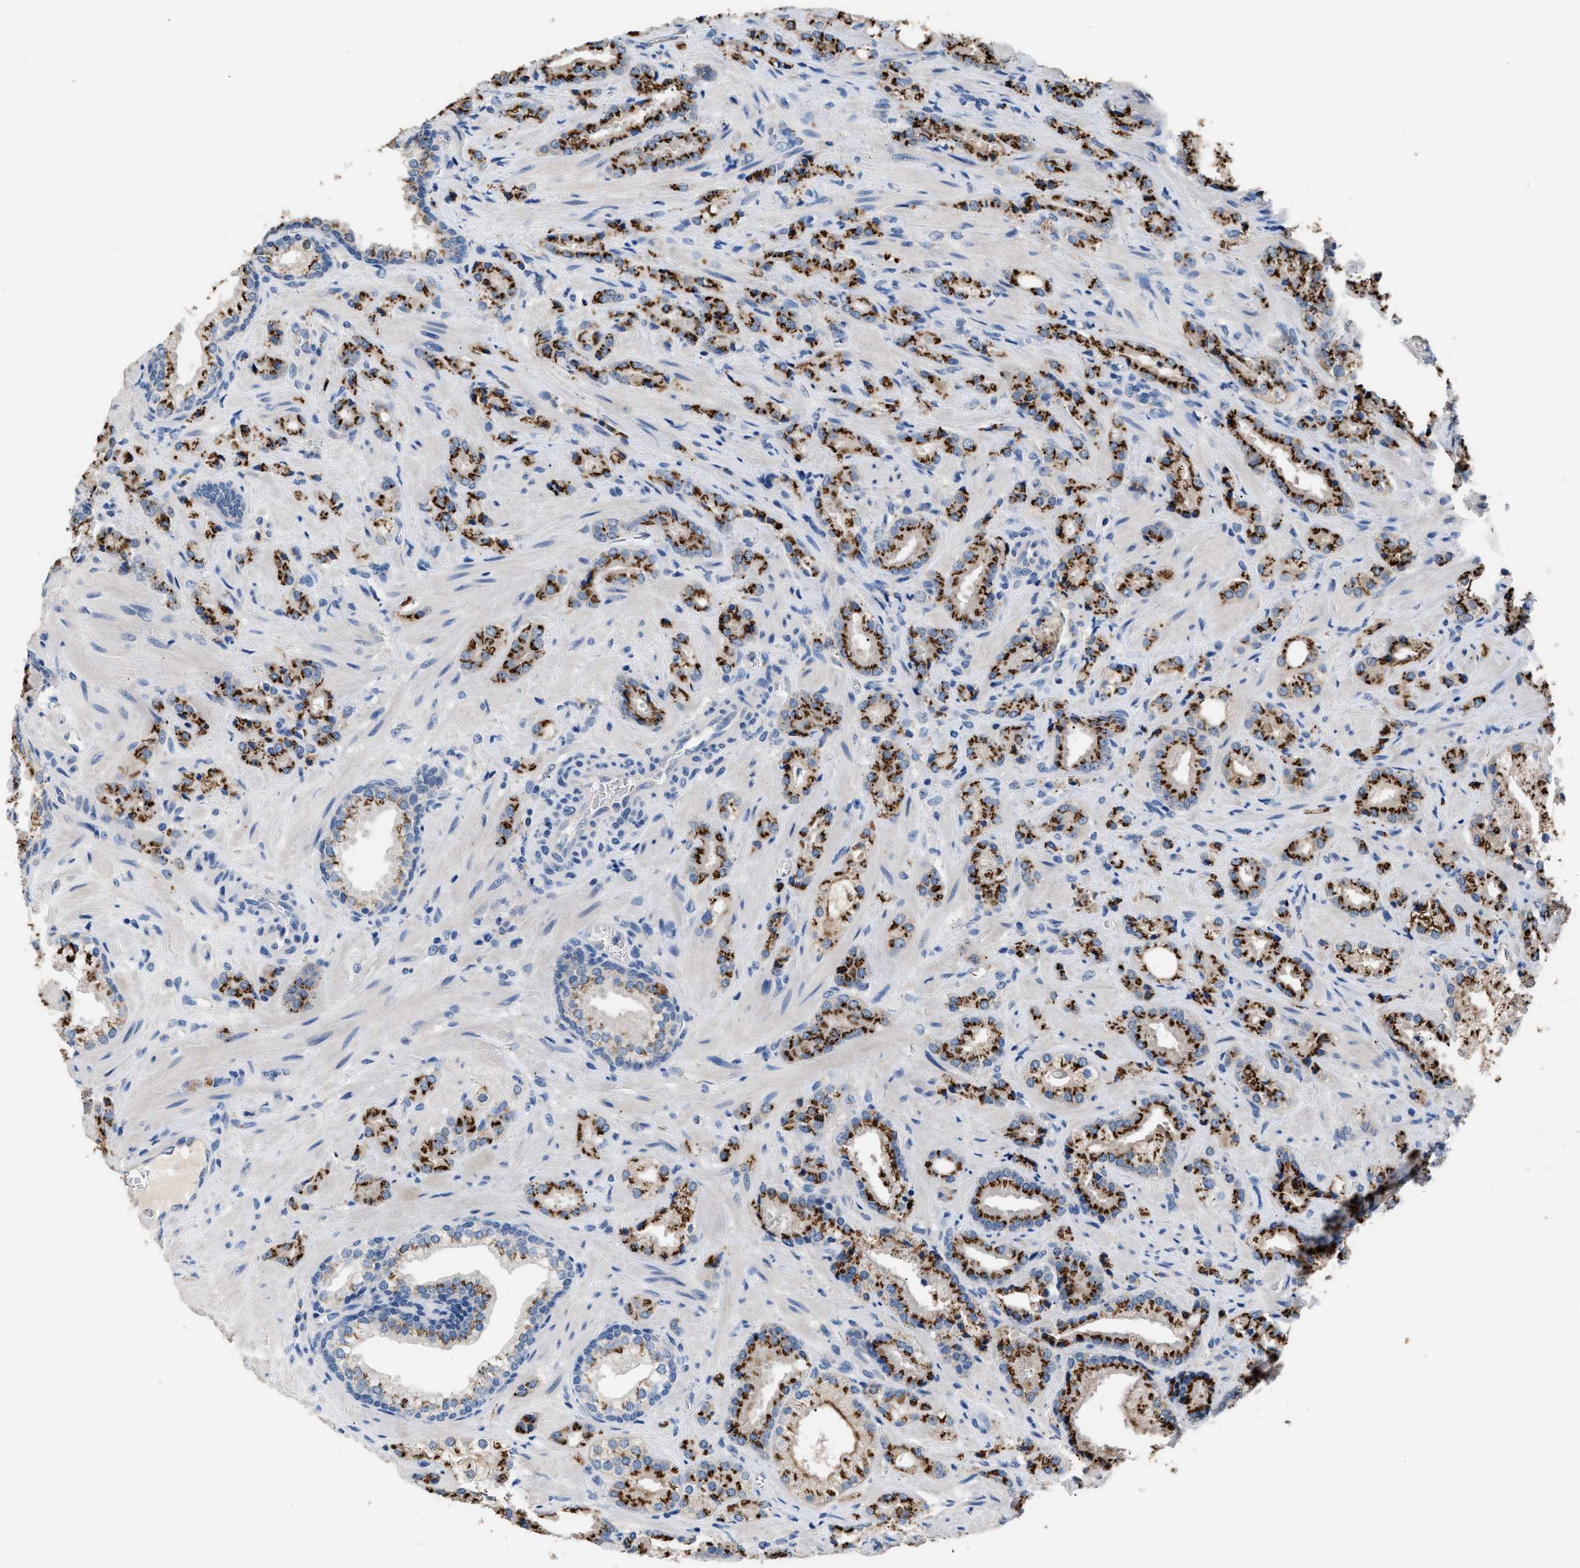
{"staining": {"intensity": "strong", "quantity": ">75%", "location": "cytoplasmic/membranous"}, "tissue": "prostate cancer", "cell_type": "Tumor cells", "image_type": "cancer", "snomed": [{"axis": "morphology", "description": "Adenocarcinoma, High grade"}, {"axis": "topography", "description": "Prostate"}], "caption": "Protein staining of adenocarcinoma (high-grade) (prostate) tissue exhibits strong cytoplasmic/membranous expression in approximately >75% of tumor cells.", "gene": "GOLM1", "patient": {"sex": "male", "age": 64}}